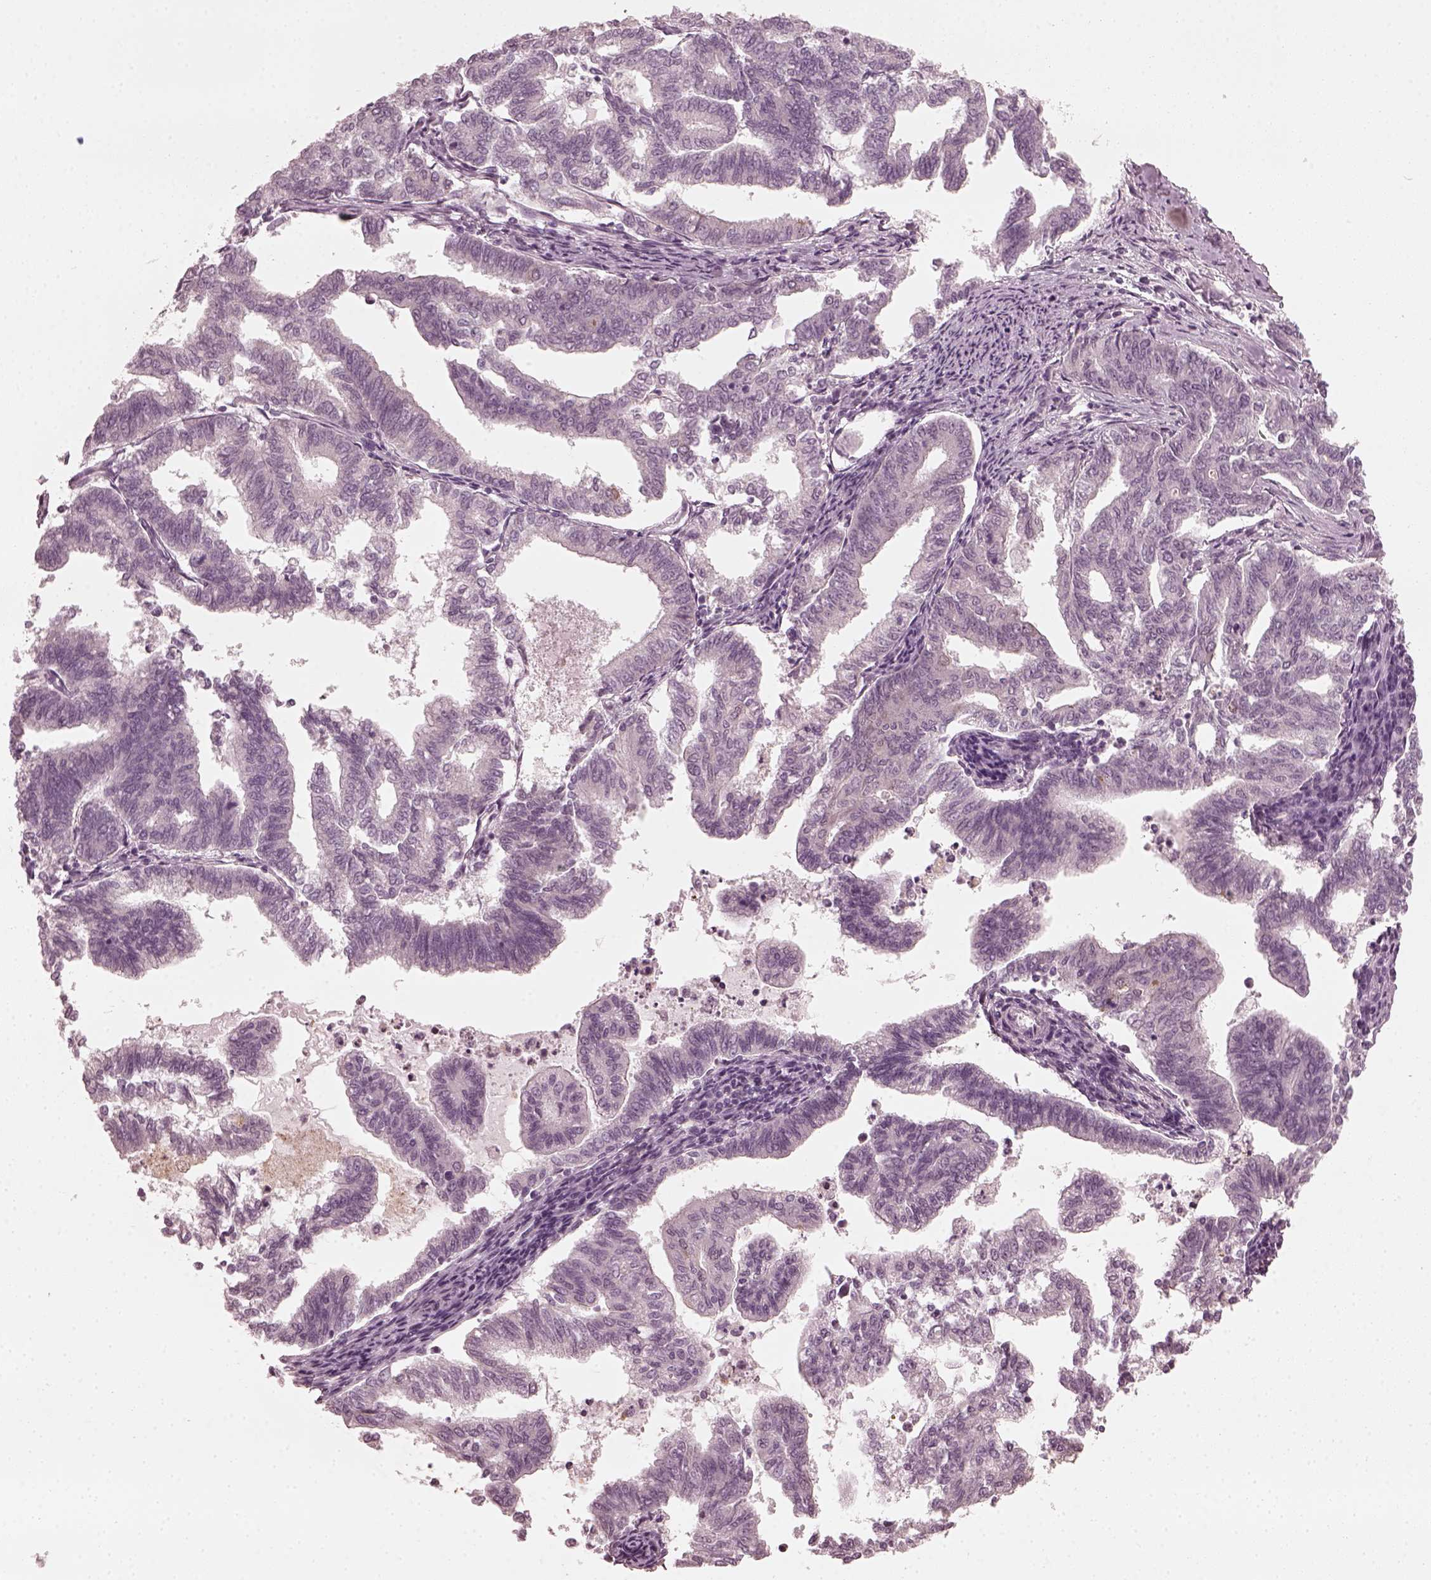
{"staining": {"intensity": "negative", "quantity": "none", "location": "none"}, "tissue": "endometrial cancer", "cell_type": "Tumor cells", "image_type": "cancer", "snomed": [{"axis": "morphology", "description": "Adenocarcinoma, NOS"}, {"axis": "topography", "description": "Endometrium"}], "caption": "The photomicrograph shows no staining of tumor cells in endometrial cancer (adenocarcinoma).", "gene": "CCDC170", "patient": {"sex": "female", "age": 79}}